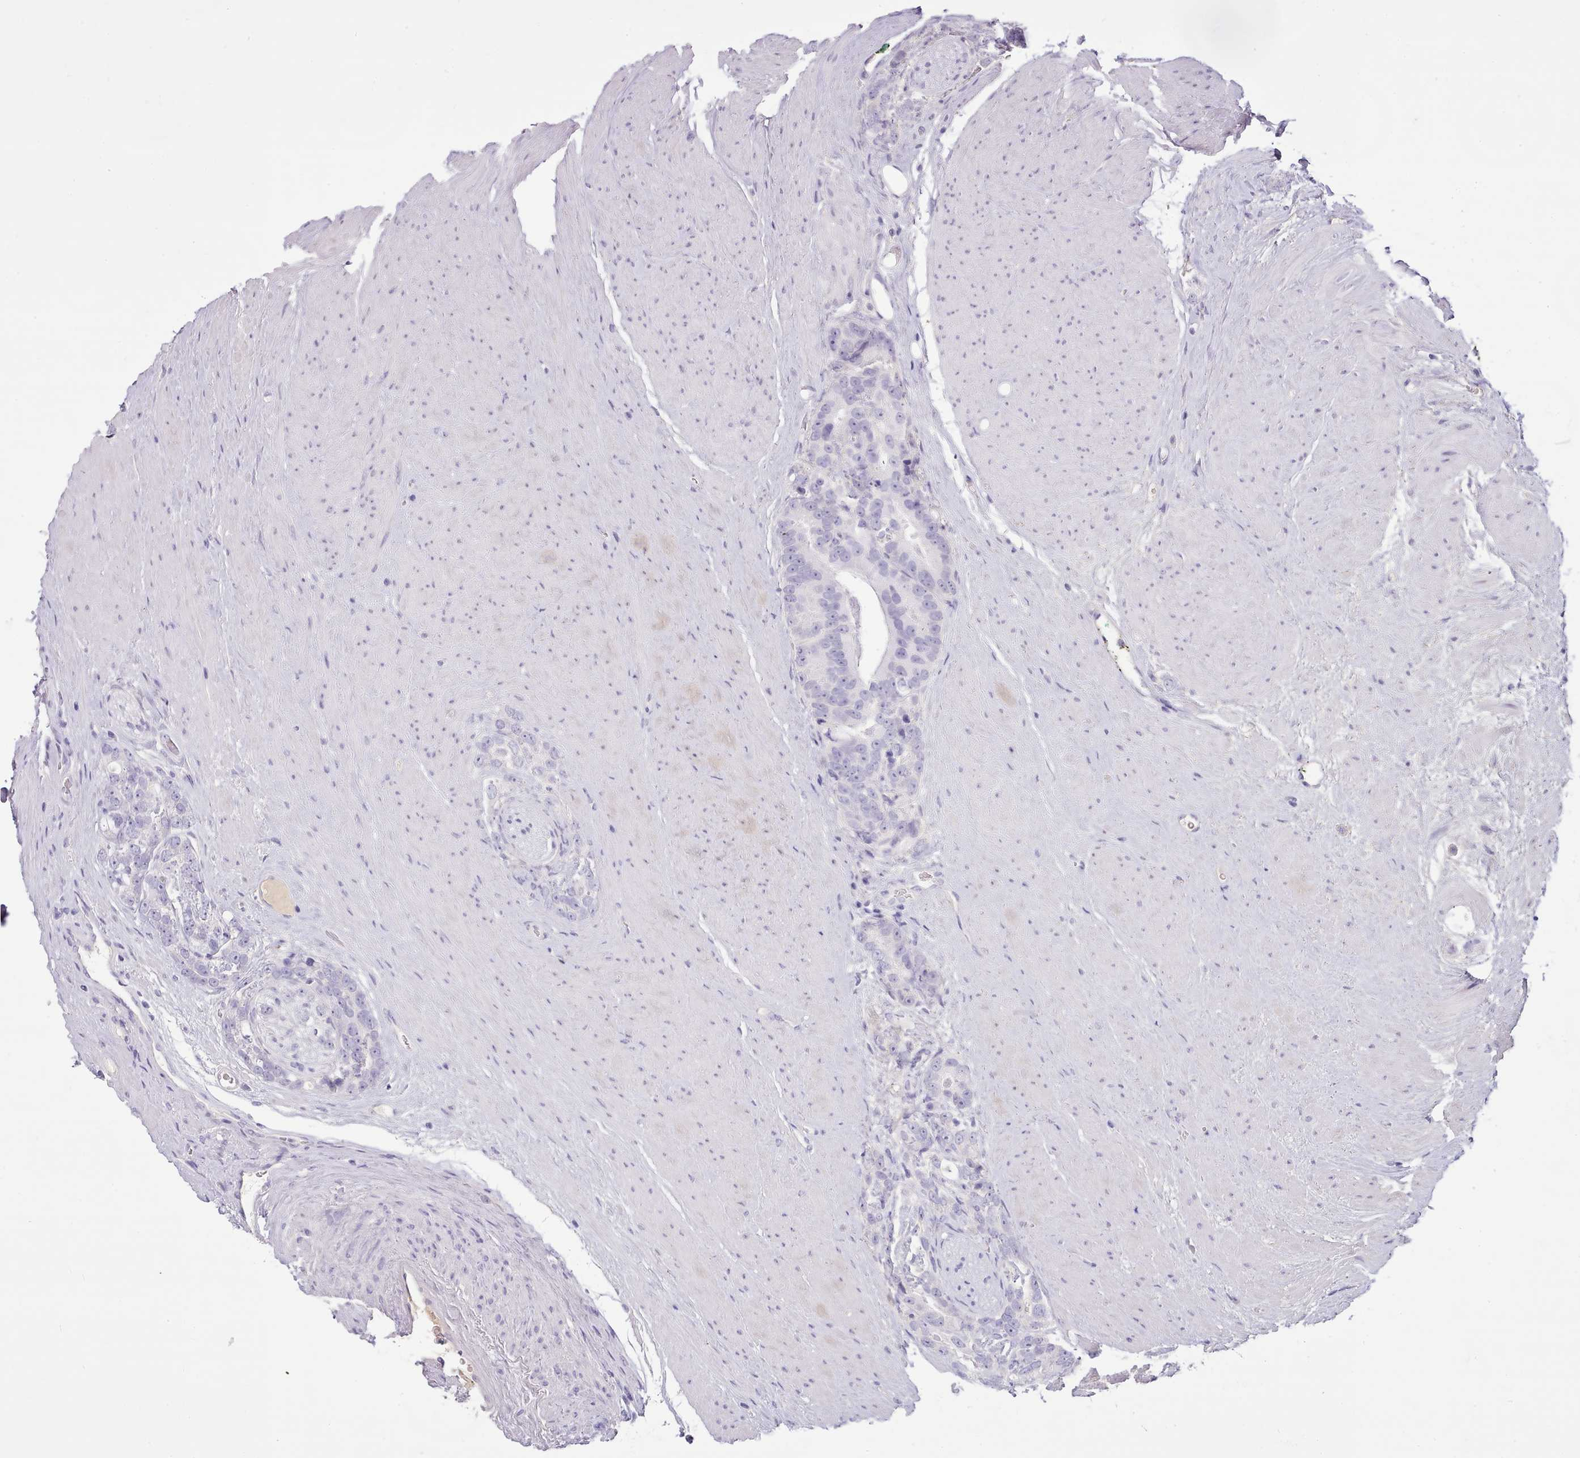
{"staining": {"intensity": "negative", "quantity": "none", "location": "none"}, "tissue": "prostate cancer", "cell_type": "Tumor cells", "image_type": "cancer", "snomed": [{"axis": "morphology", "description": "Adenocarcinoma, High grade"}, {"axis": "topography", "description": "Prostate"}], "caption": "Tumor cells are negative for brown protein staining in prostate adenocarcinoma (high-grade).", "gene": "TOX2", "patient": {"sex": "male", "age": 74}}